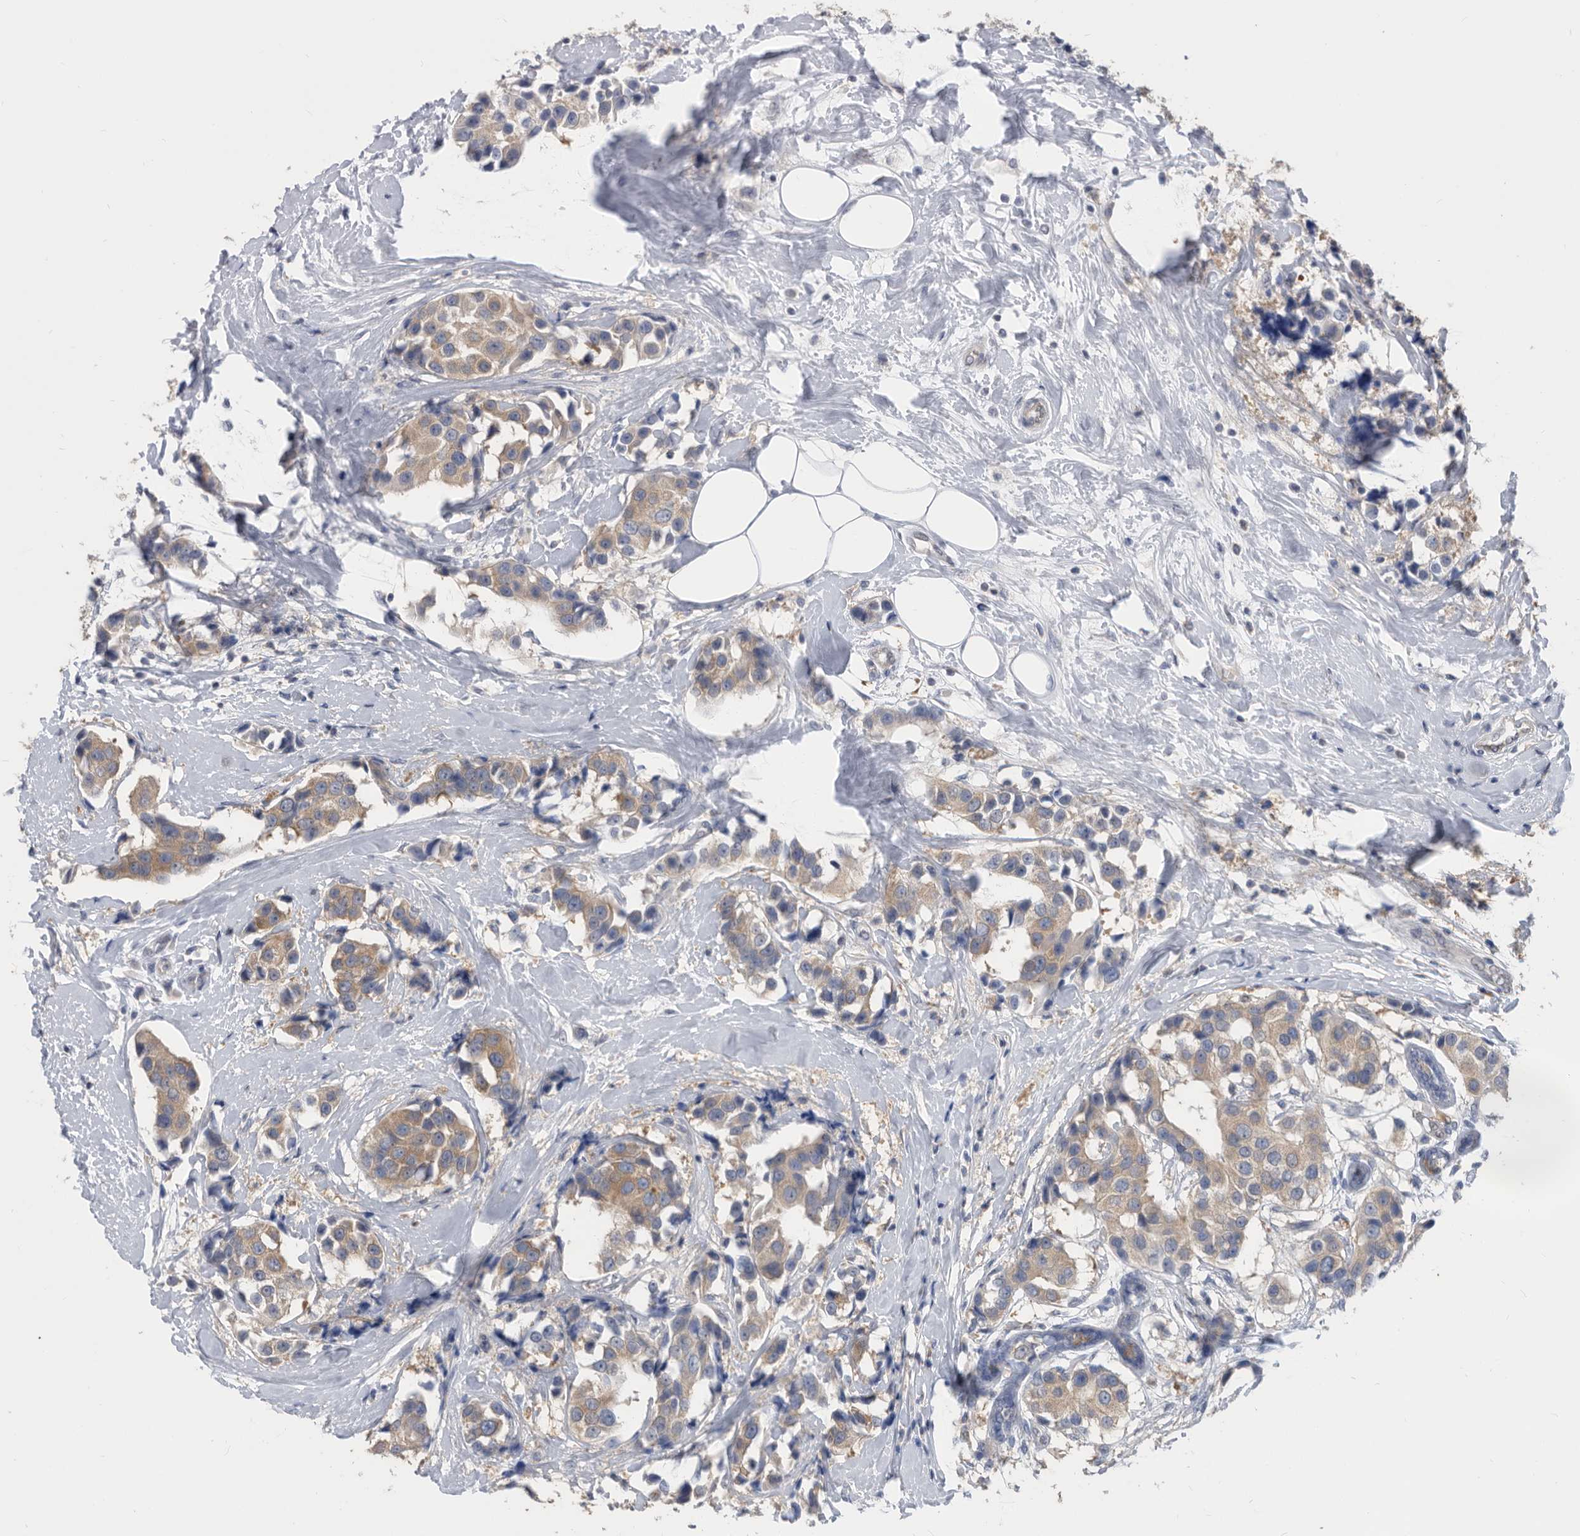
{"staining": {"intensity": "weak", "quantity": ">75%", "location": "cytoplasmic/membranous"}, "tissue": "breast cancer", "cell_type": "Tumor cells", "image_type": "cancer", "snomed": [{"axis": "morphology", "description": "Normal tissue, NOS"}, {"axis": "morphology", "description": "Duct carcinoma"}, {"axis": "topography", "description": "Breast"}], "caption": "The micrograph reveals staining of breast infiltrating ductal carcinoma, revealing weak cytoplasmic/membranous protein staining (brown color) within tumor cells. The staining was performed using DAB (3,3'-diaminobenzidine), with brown indicating positive protein expression. Nuclei are stained blue with hematoxylin.", "gene": "CCT4", "patient": {"sex": "female", "age": 39}}